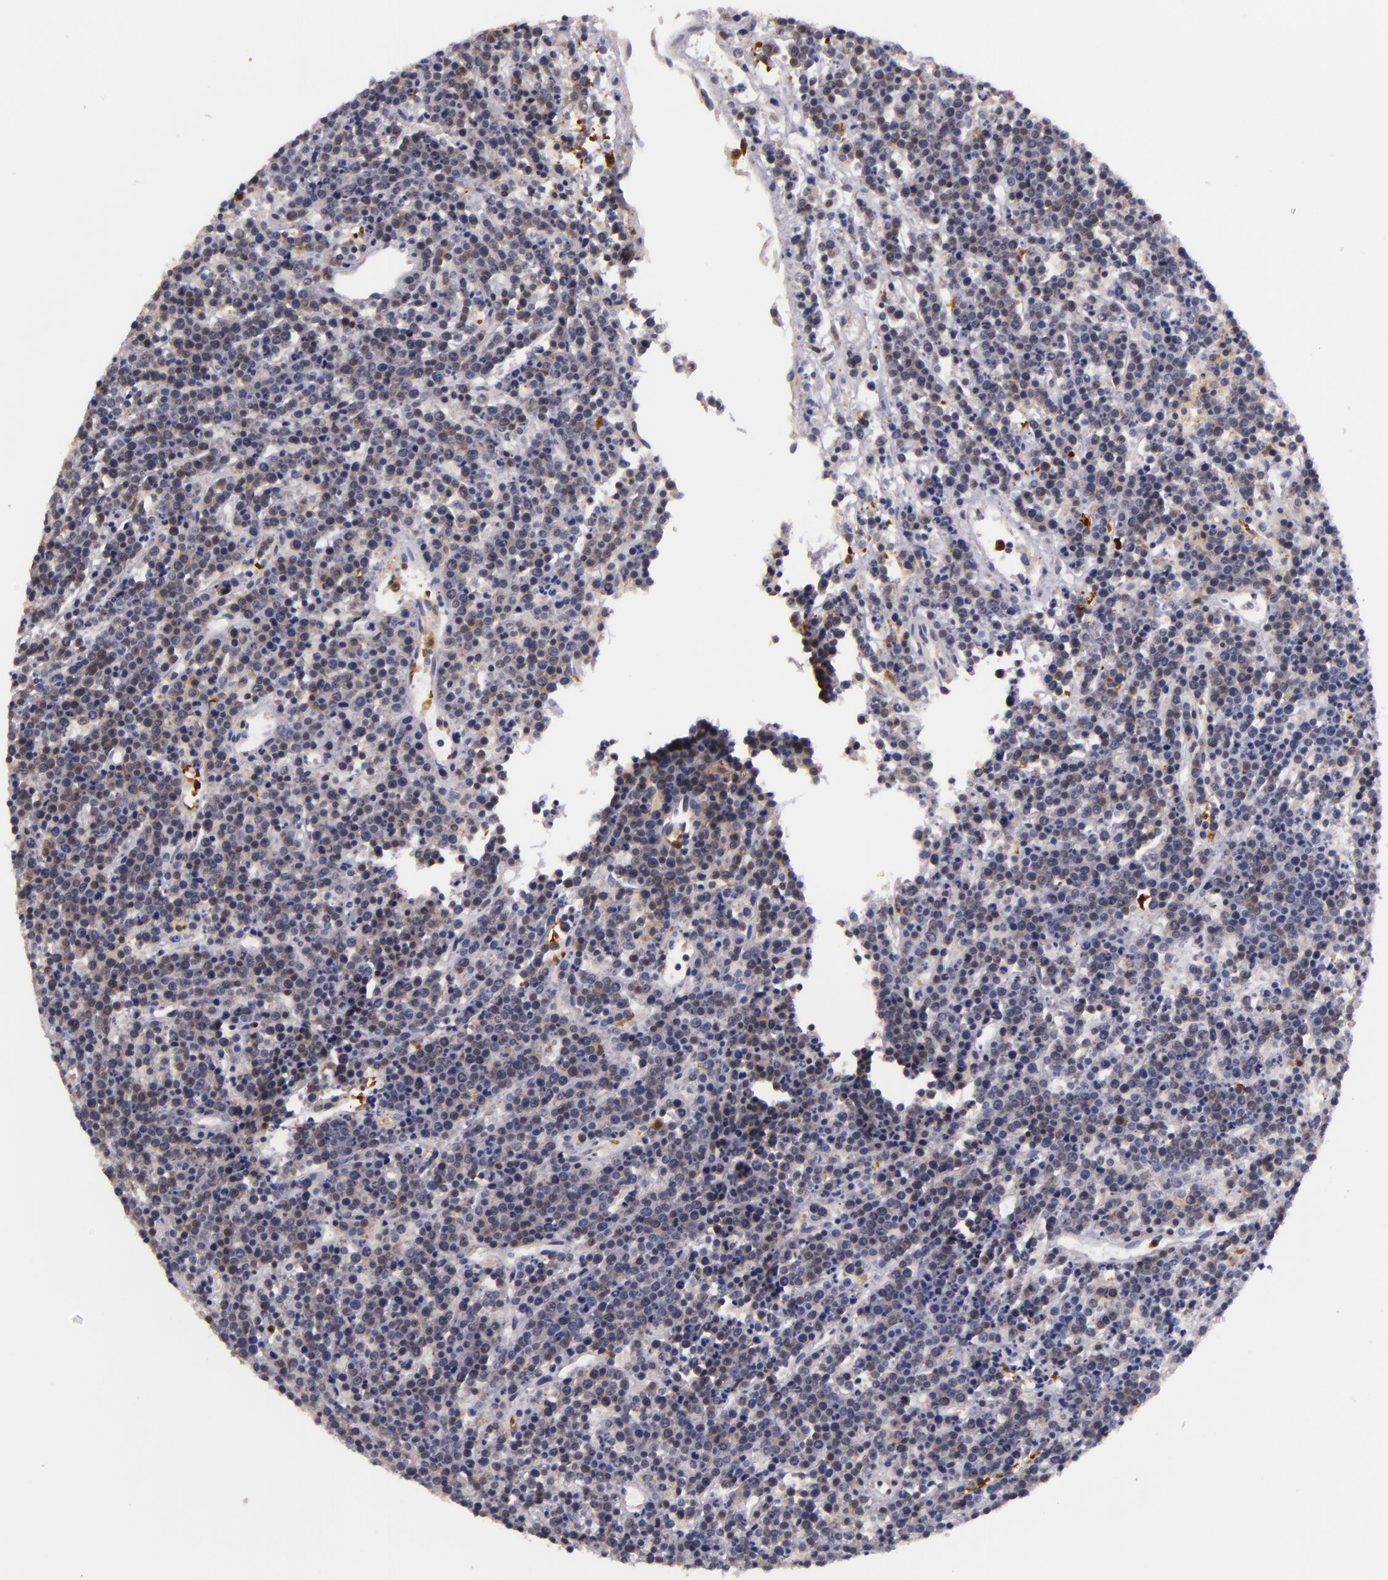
{"staining": {"intensity": "weak", "quantity": "25%-75%", "location": "cytoplasmic/membranous"}, "tissue": "lymphoma", "cell_type": "Tumor cells", "image_type": "cancer", "snomed": [{"axis": "morphology", "description": "Malignant lymphoma, non-Hodgkin's type, High grade"}, {"axis": "topography", "description": "Ovary"}], "caption": "Protein expression analysis of human high-grade malignant lymphoma, non-Hodgkin's type reveals weak cytoplasmic/membranous positivity in about 25%-75% of tumor cells.", "gene": "TOM1", "patient": {"sex": "female", "age": 56}}